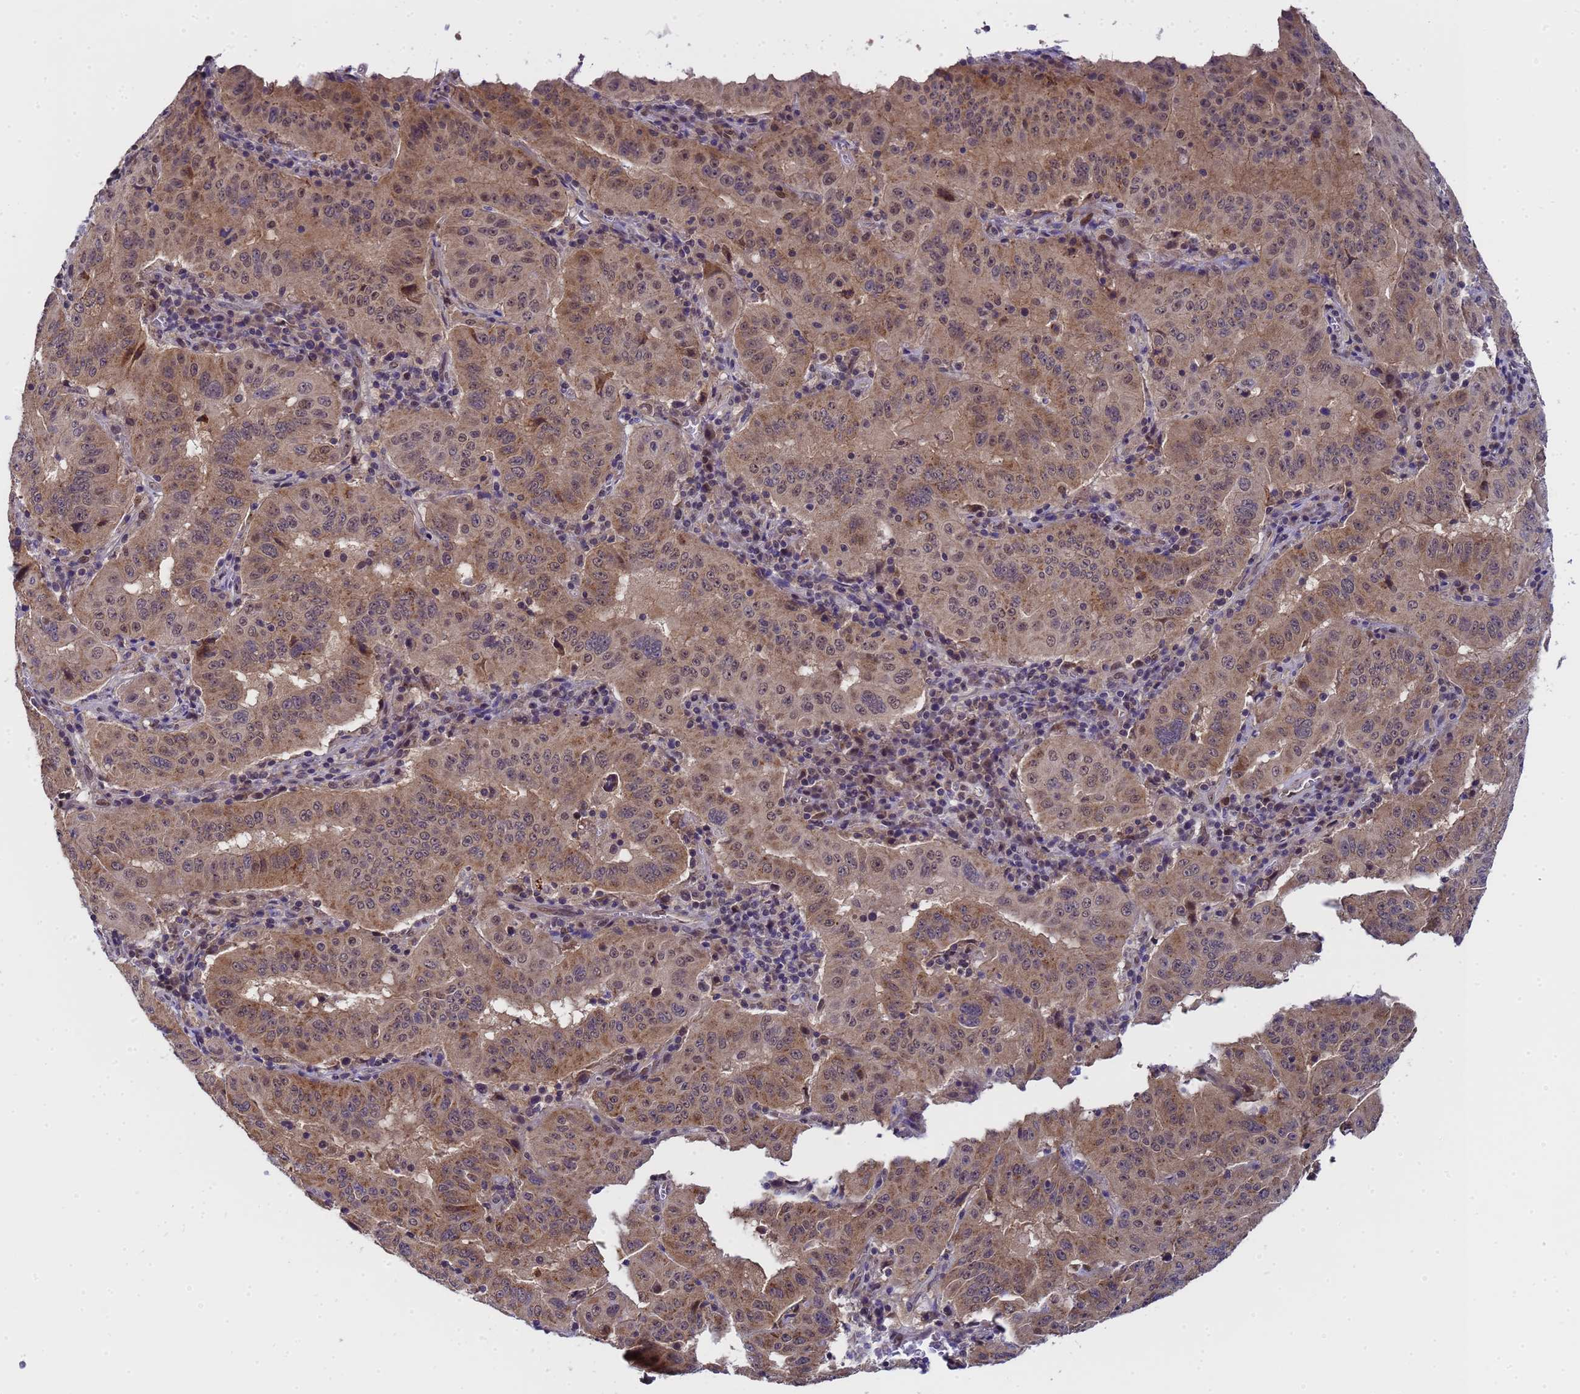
{"staining": {"intensity": "moderate", "quantity": ">75%", "location": "cytoplasmic/membranous,nuclear"}, "tissue": "pancreatic cancer", "cell_type": "Tumor cells", "image_type": "cancer", "snomed": [{"axis": "morphology", "description": "Adenocarcinoma, NOS"}, {"axis": "topography", "description": "Pancreas"}], "caption": "Moderate cytoplasmic/membranous and nuclear positivity is present in about >75% of tumor cells in pancreatic adenocarcinoma.", "gene": "ANAPC13", "patient": {"sex": "male", "age": 63}}